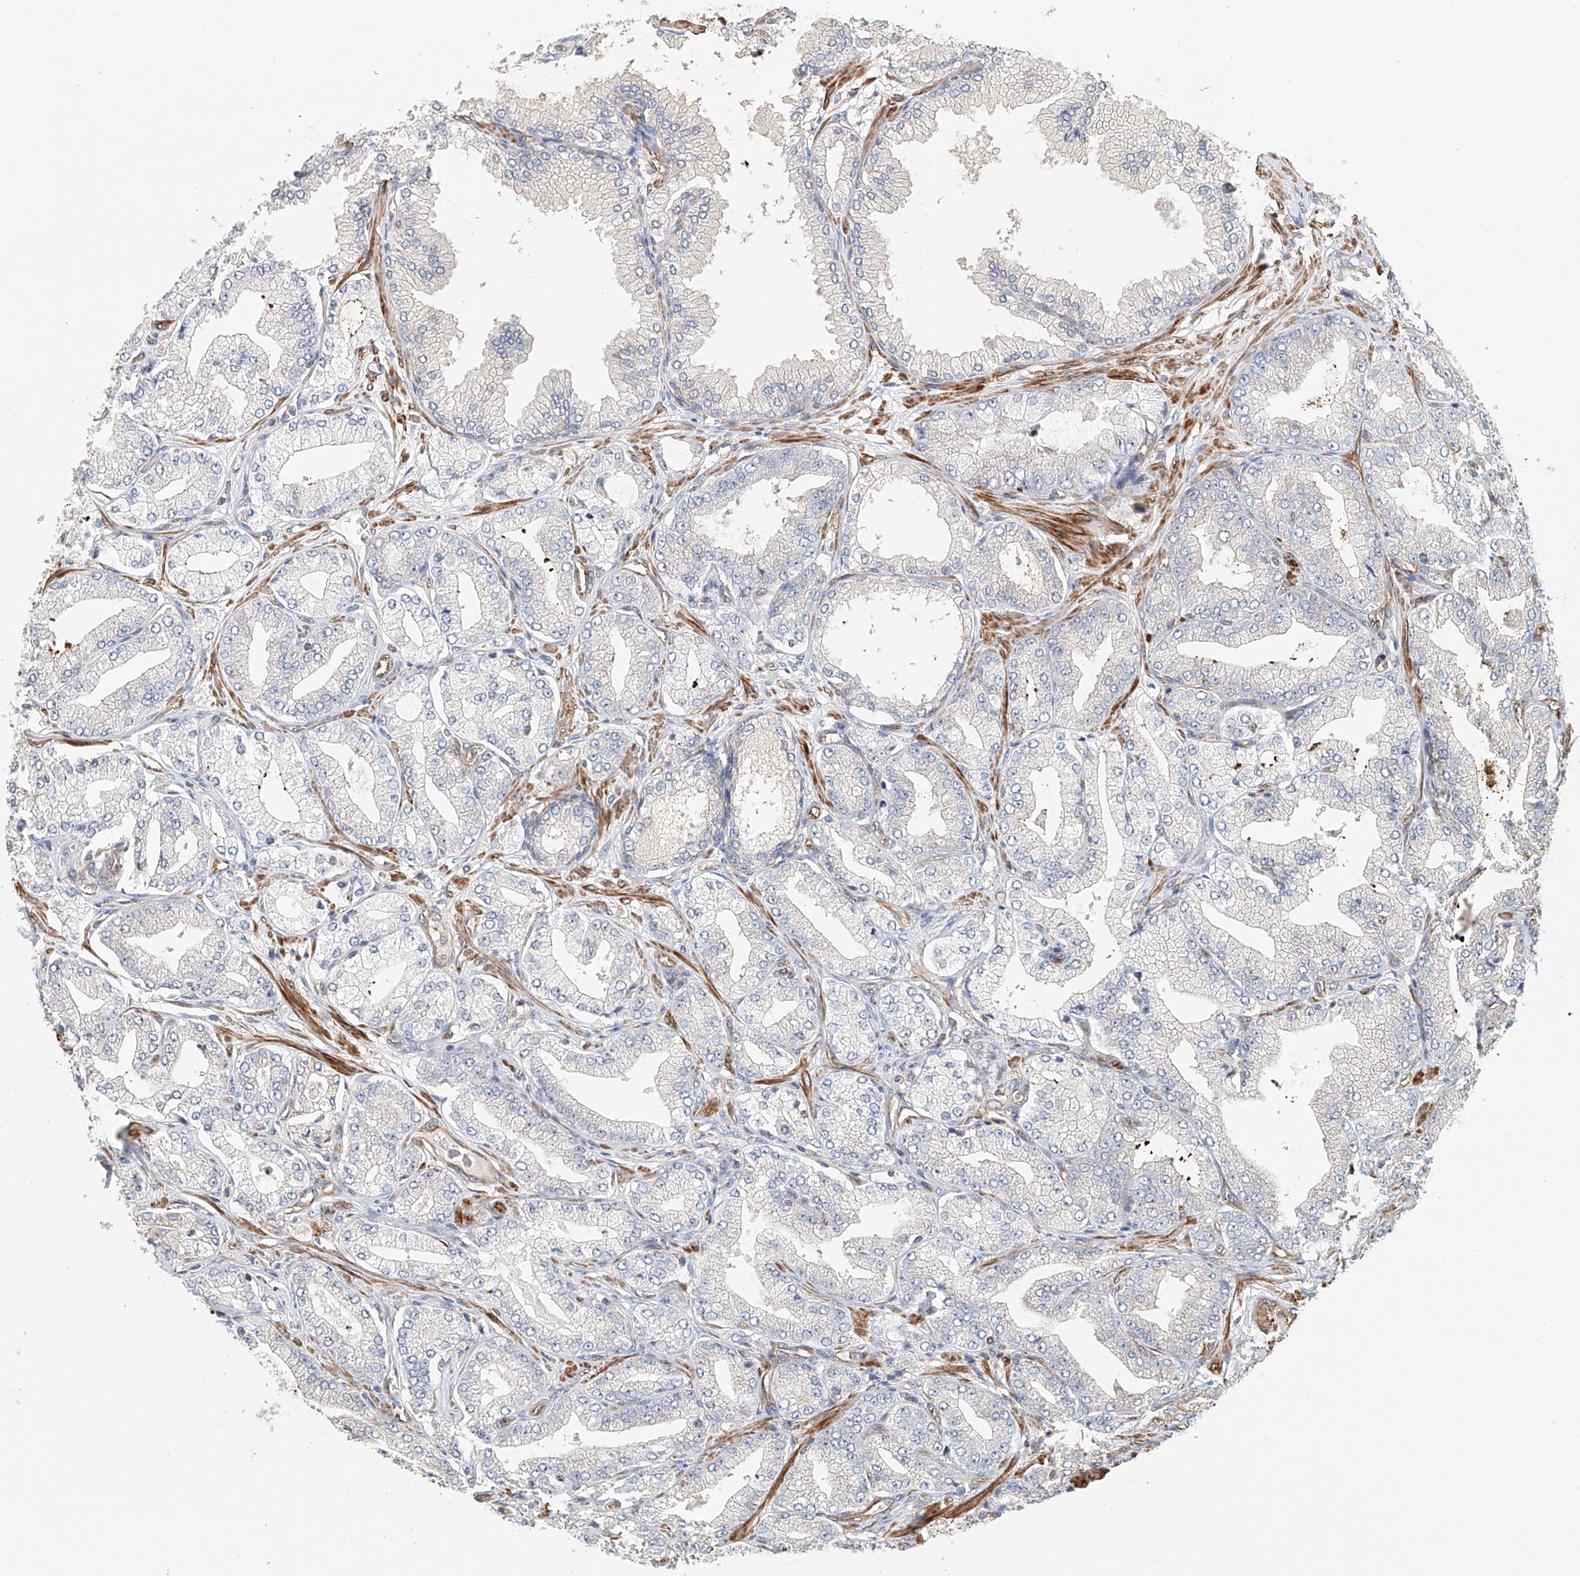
{"staining": {"intensity": "negative", "quantity": "none", "location": "none"}, "tissue": "prostate cancer", "cell_type": "Tumor cells", "image_type": "cancer", "snomed": [{"axis": "morphology", "description": "Adenocarcinoma, Low grade"}, {"axis": "topography", "description": "Prostate"}], "caption": "Immunohistochemistry histopathology image of neoplastic tissue: human prostate low-grade adenocarcinoma stained with DAB exhibits no significant protein positivity in tumor cells.", "gene": "FRYL", "patient": {"sex": "male", "age": 63}}